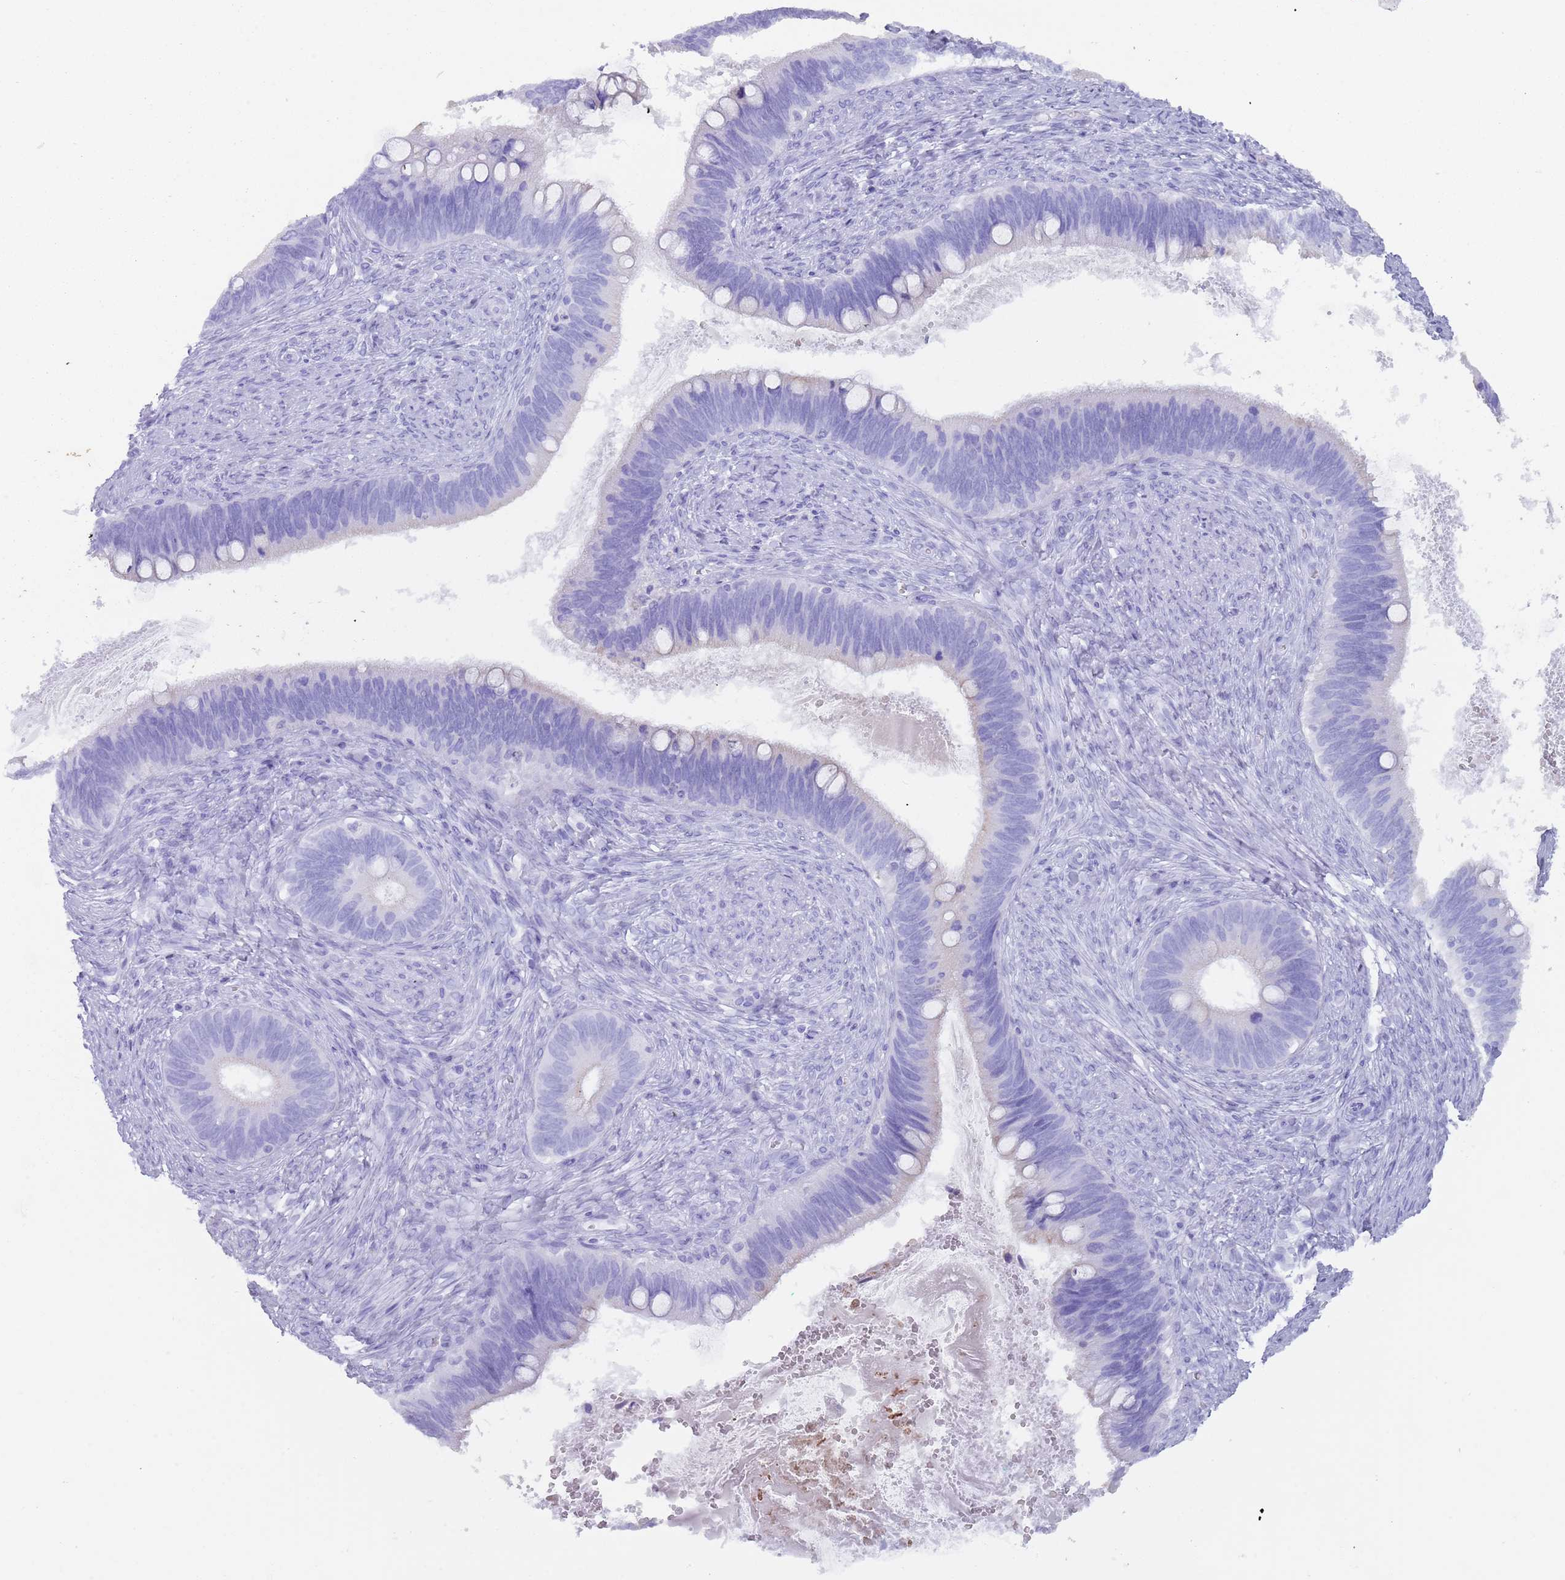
{"staining": {"intensity": "moderate", "quantity": "25%-75%", "location": "nuclear"}, "tissue": "cervical cancer", "cell_type": "Tumor cells", "image_type": "cancer", "snomed": [{"axis": "morphology", "description": "Adenocarcinoma, NOS"}, {"axis": "topography", "description": "Cervix"}], "caption": "Immunohistochemical staining of human cervical adenocarcinoma reveals medium levels of moderate nuclear protein positivity in about 25%-75% of tumor cells.", "gene": "HDAC8", "patient": {"sex": "female", "age": 42}}